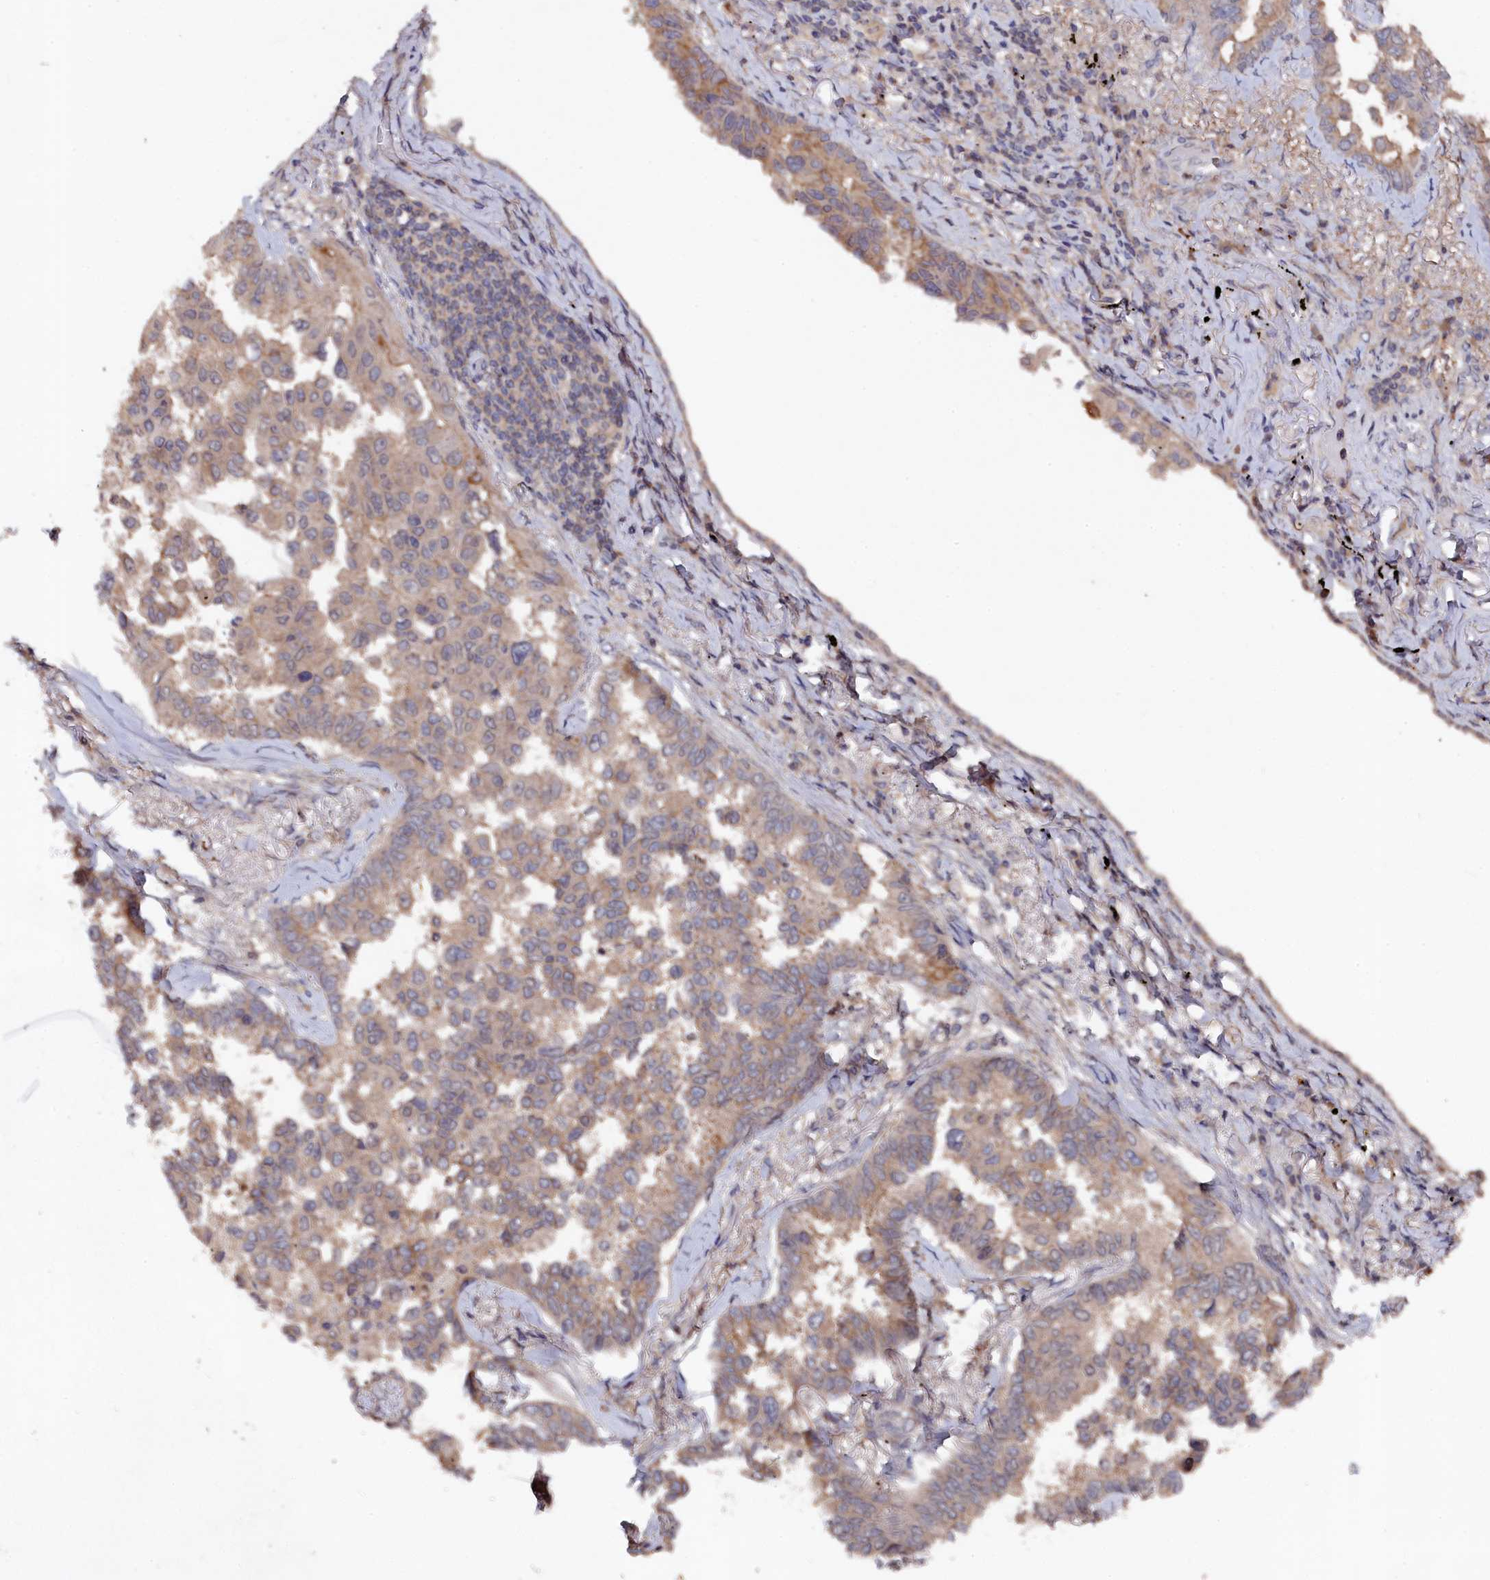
{"staining": {"intensity": "weak", "quantity": ">75%", "location": "cytoplasmic/membranous"}, "tissue": "lung cancer", "cell_type": "Tumor cells", "image_type": "cancer", "snomed": [{"axis": "morphology", "description": "Adenocarcinoma, NOS"}, {"axis": "topography", "description": "Lung"}], "caption": "Immunohistochemistry photomicrograph of neoplastic tissue: human adenocarcinoma (lung) stained using immunohistochemistry (IHC) demonstrates low levels of weak protein expression localized specifically in the cytoplasmic/membranous of tumor cells, appearing as a cytoplasmic/membranous brown color.", "gene": "TMC5", "patient": {"sex": "female", "age": 67}}